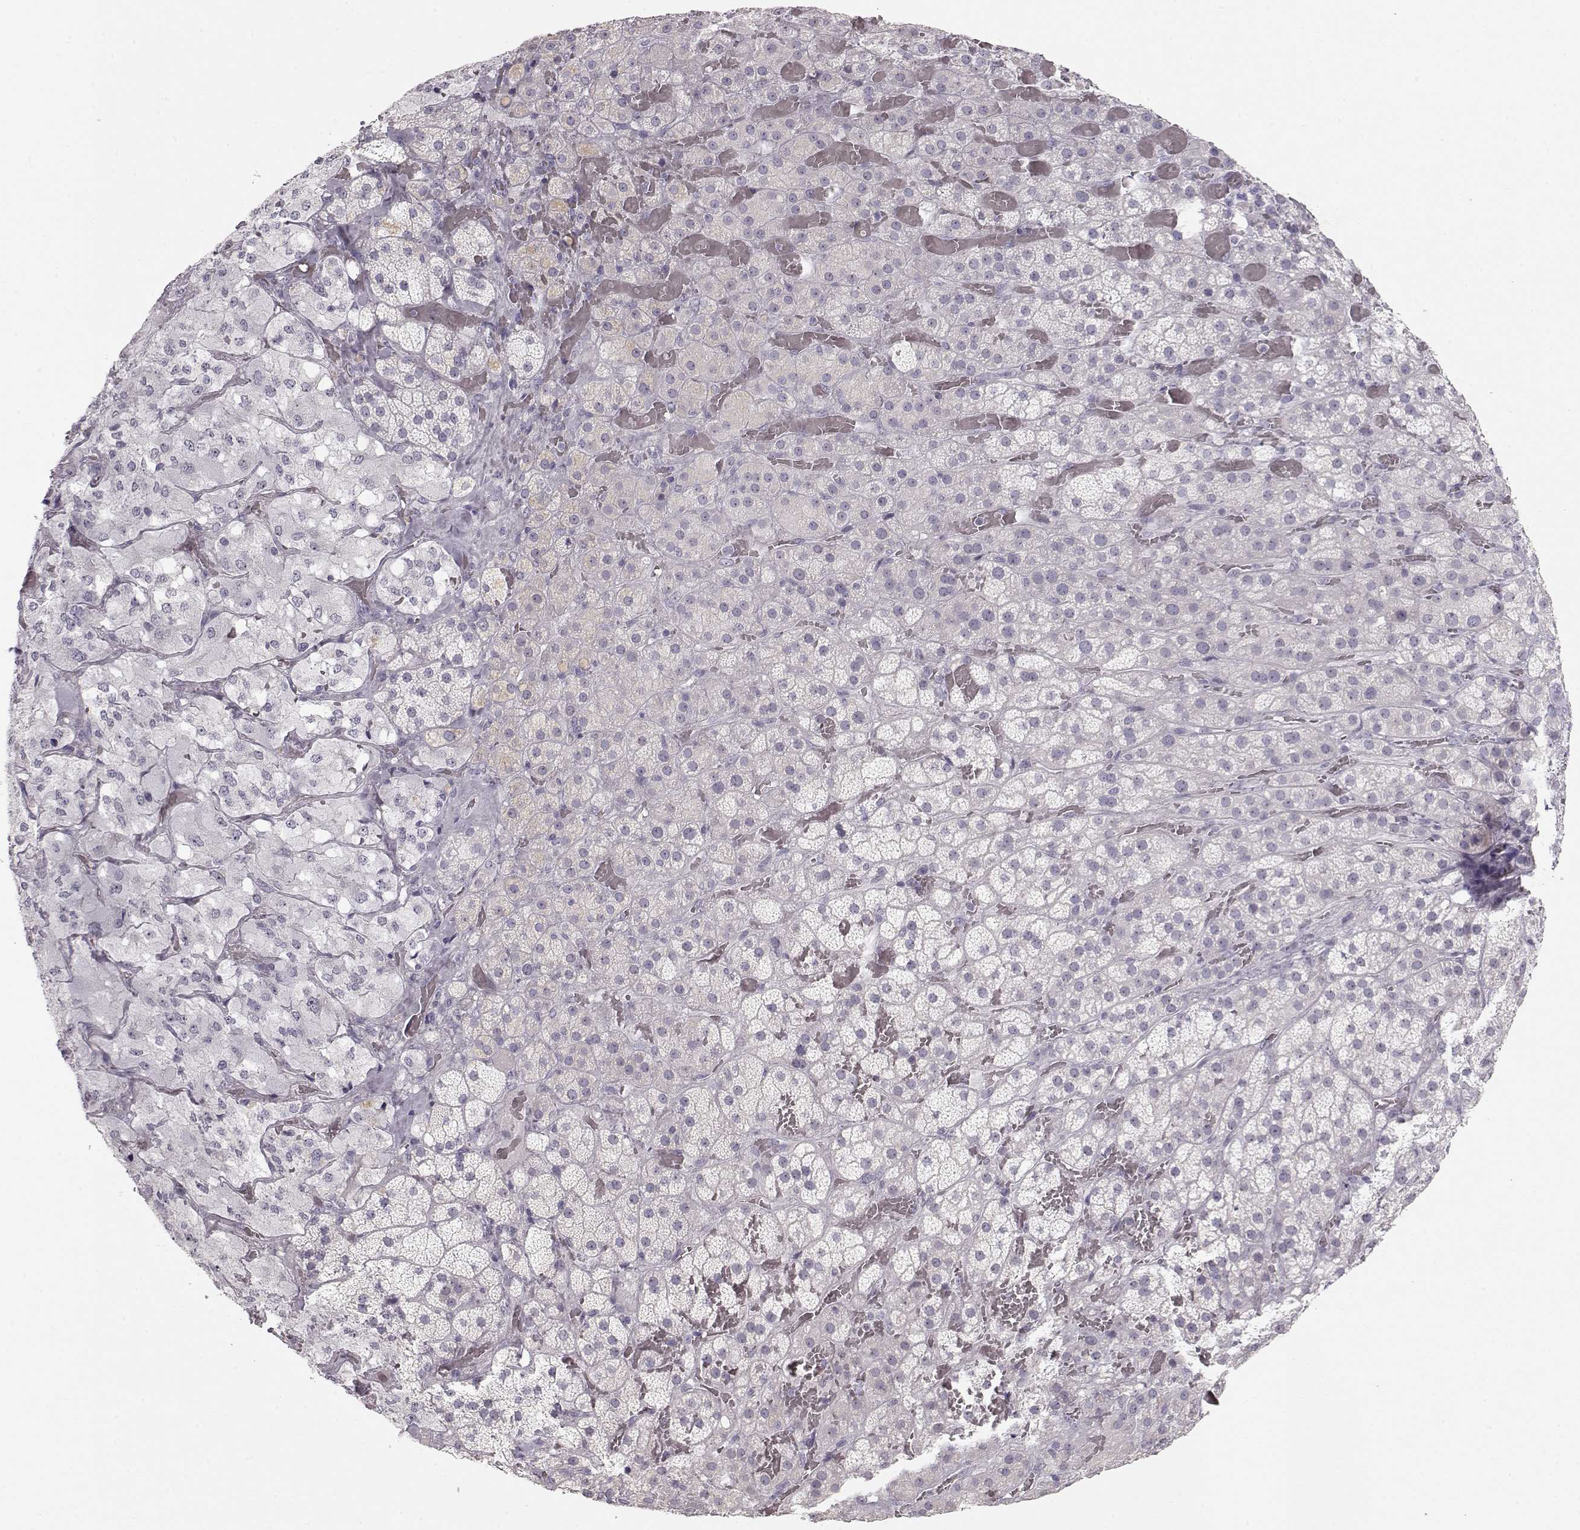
{"staining": {"intensity": "negative", "quantity": "none", "location": "none"}, "tissue": "adrenal gland", "cell_type": "Glandular cells", "image_type": "normal", "snomed": [{"axis": "morphology", "description": "Normal tissue, NOS"}, {"axis": "topography", "description": "Adrenal gland"}], "caption": "Image shows no significant protein expression in glandular cells of normal adrenal gland.", "gene": "FAM205A", "patient": {"sex": "male", "age": 57}}